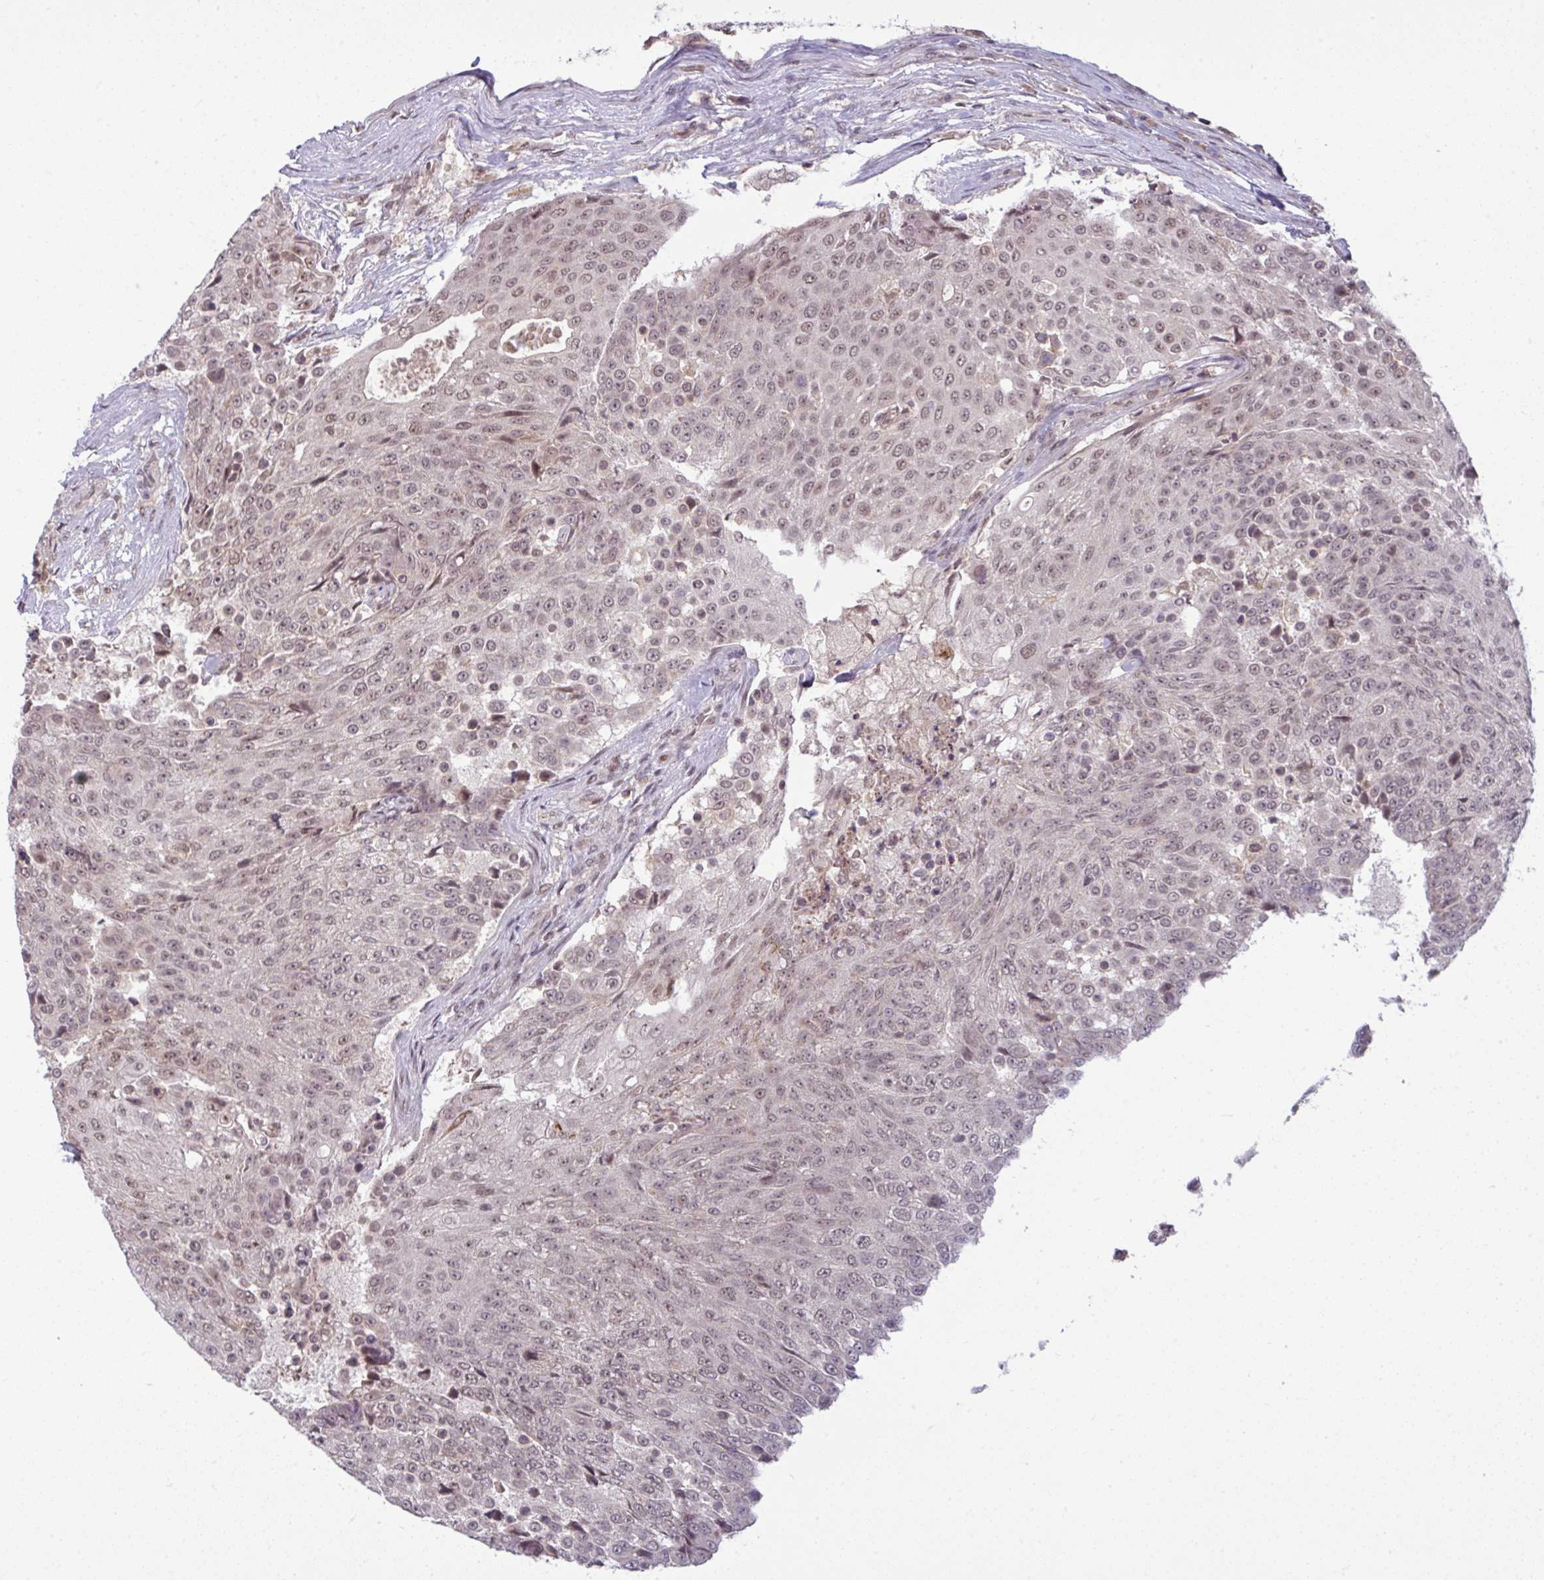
{"staining": {"intensity": "moderate", "quantity": ">75%", "location": "nuclear"}, "tissue": "urothelial cancer", "cell_type": "Tumor cells", "image_type": "cancer", "snomed": [{"axis": "morphology", "description": "Urothelial carcinoma, High grade"}, {"axis": "topography", "description": "Urinary bladder"}], "caption": "Immunohistochemical staining of urothelial carcinoma (high-grade) displays medium levels of moderate nuclear protein staining in about >75% of tumor cells.", "gene": "KLF2", "patient": {"sex": "female", "age": 63}}